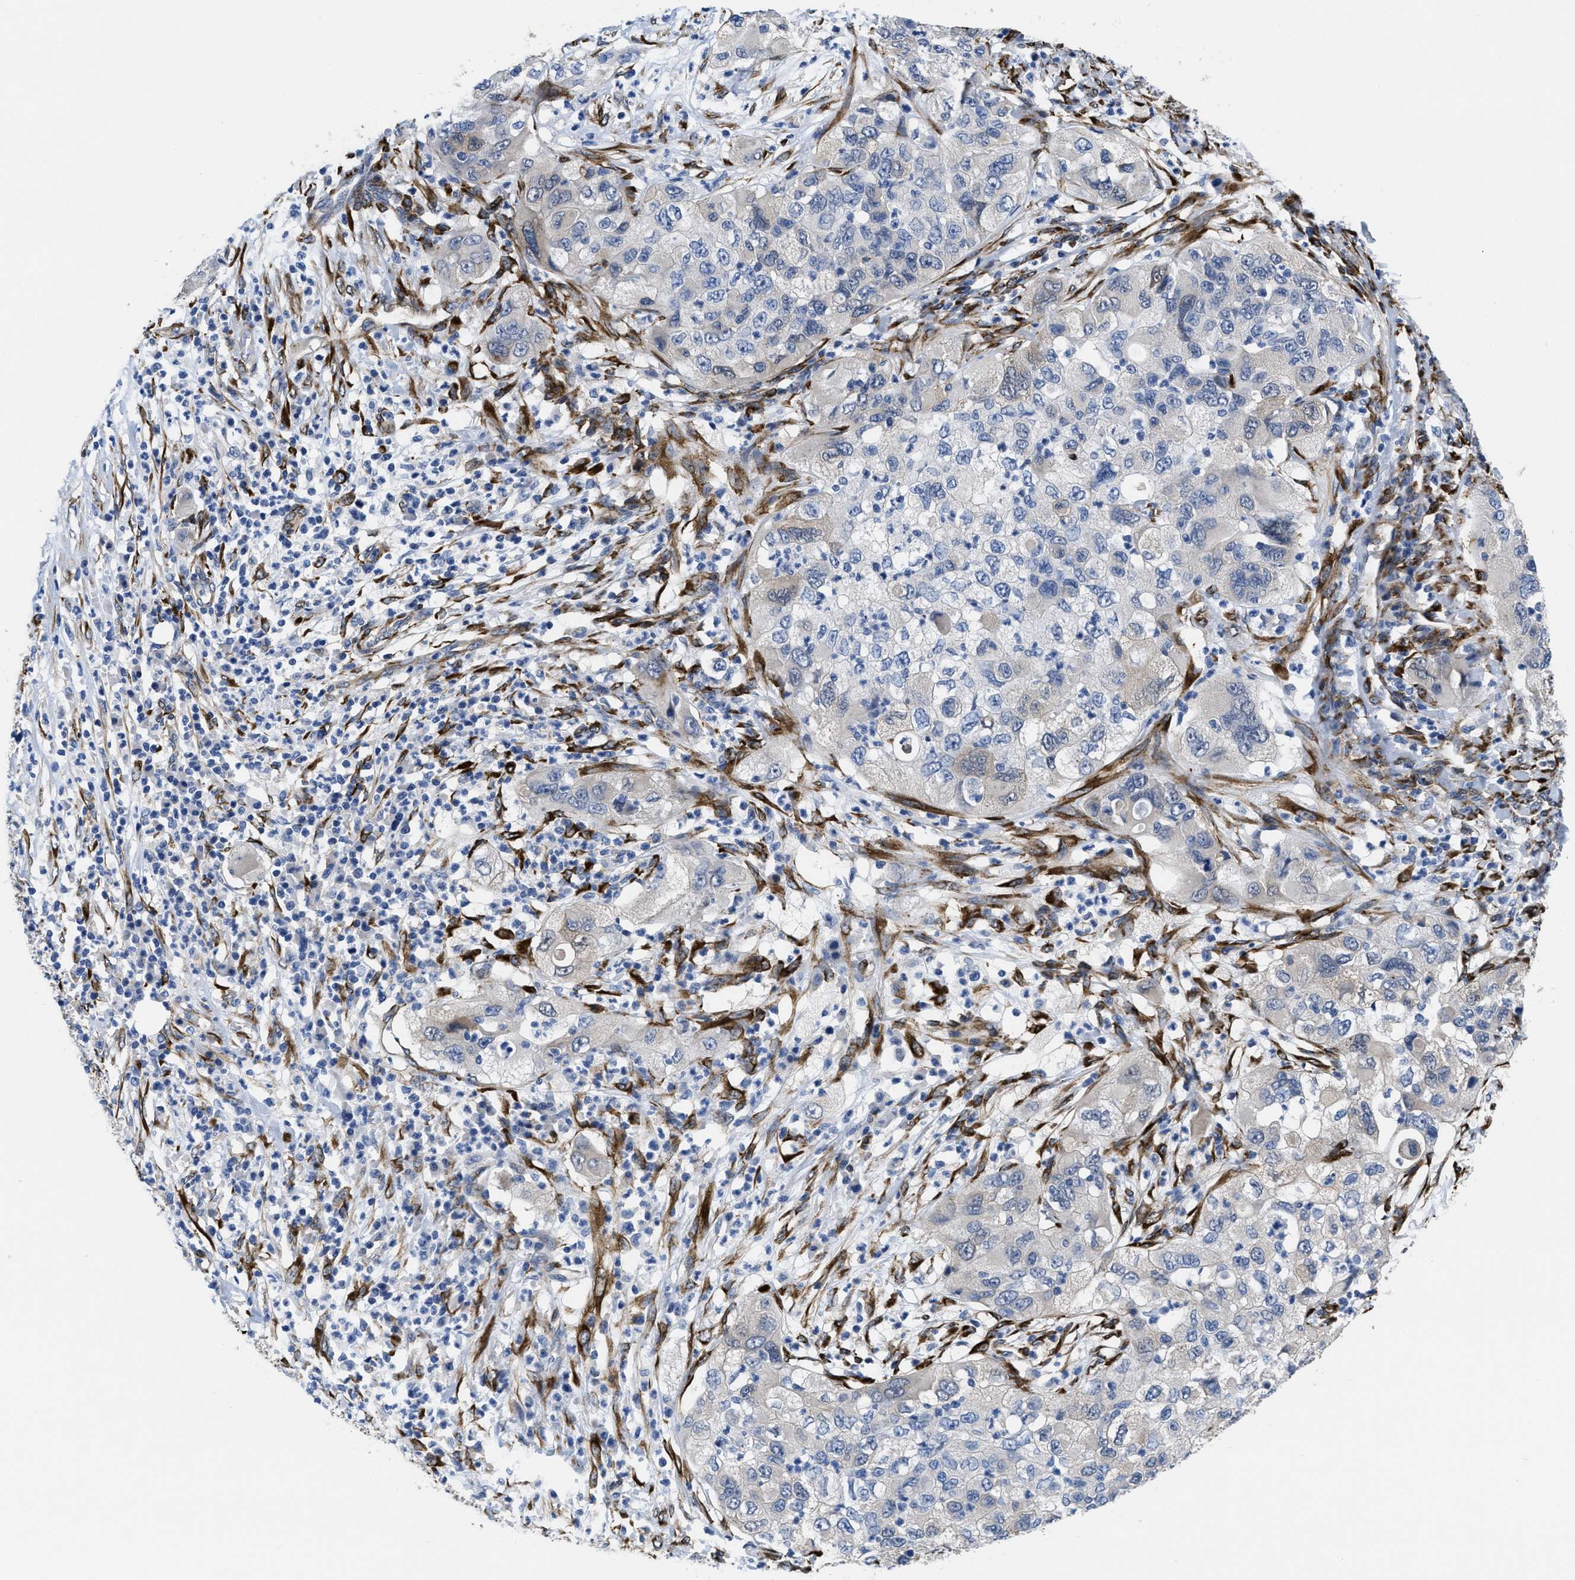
{"staining": {"intensity": "negative", "quantity": "none", "location": "none"}, "tissue": "pancreatic cancer", "cell_type": "Tumor cells", "image_type": "cancer", "snomed": [{"axis": "morphology", "description": "Adenocarcinoma, NOS"}, {"axis": "topography", "description": "Pancreas"}], "caption": "This histopathology image is of adenocarcinoma (pancreatic) stained with IHC to label a protein in brown with the nuclei are counter-stained blue. There is no staining in tumor cells.", "gene": "SQLE", "patient": {"sex": "female", "age": 78}}